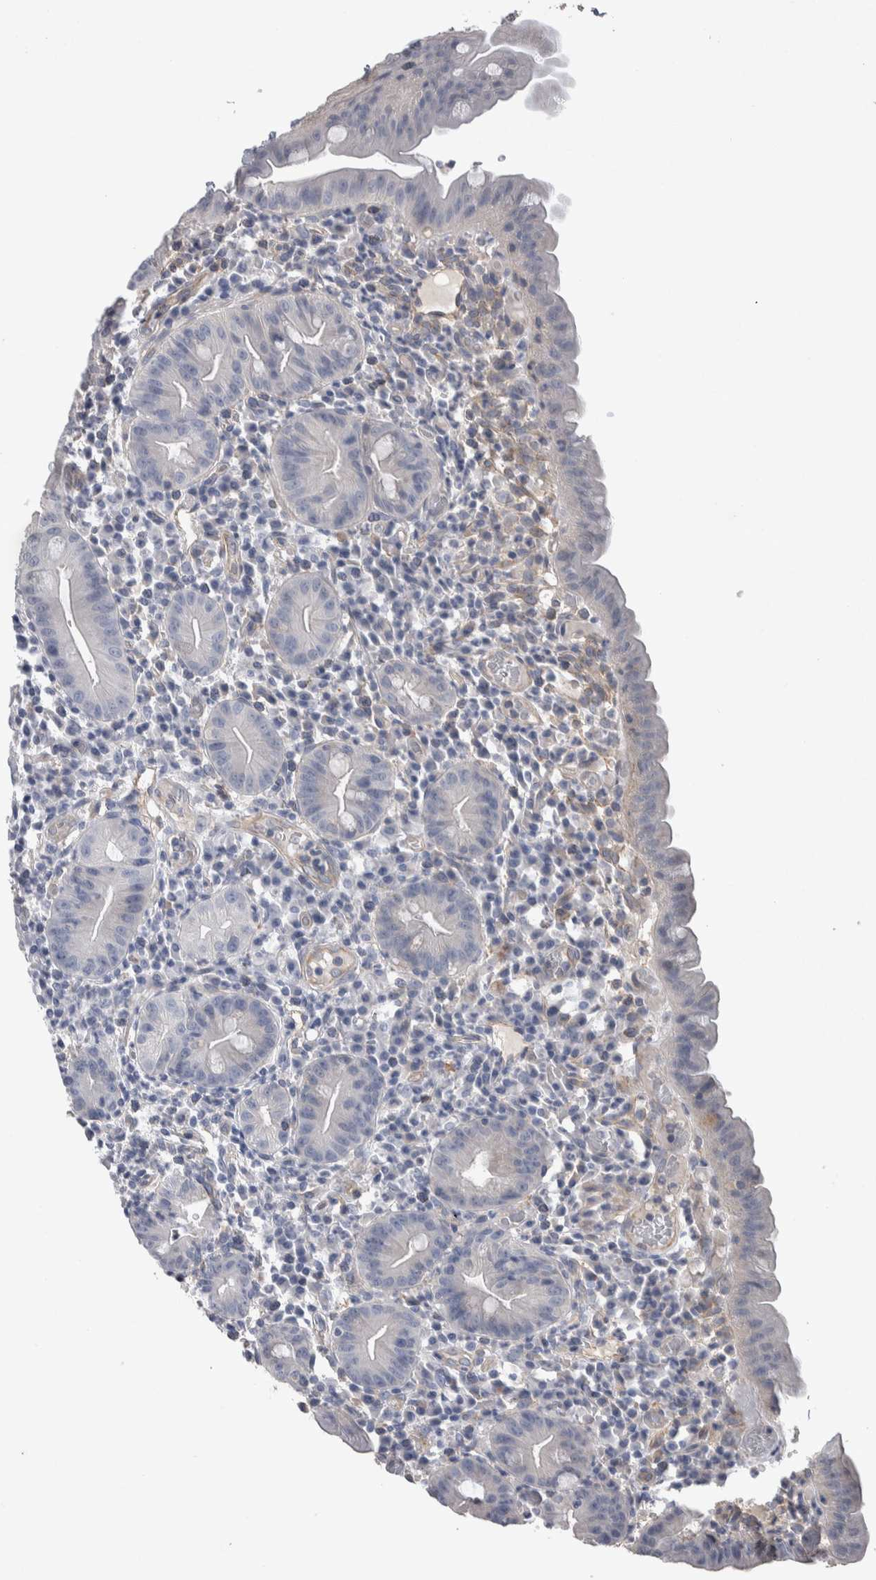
{"staining": {"intensity": "negative", "quantity": "none", "location": "none"}, "tissue": "duodenum", "cell_type": "Glandular cells", "image_type": "normal", "snomed": [{"axis": "morphology", "description": "Normal tissue, NOS"}, {"axis": "topography", "description": "Duodenum"}], "caption": "Duodenum was stained to show a protein in brown. There is no significant expression in glandular cells.", "gene": "GCNA", "patient": {"sex": "male", "age": 50}}